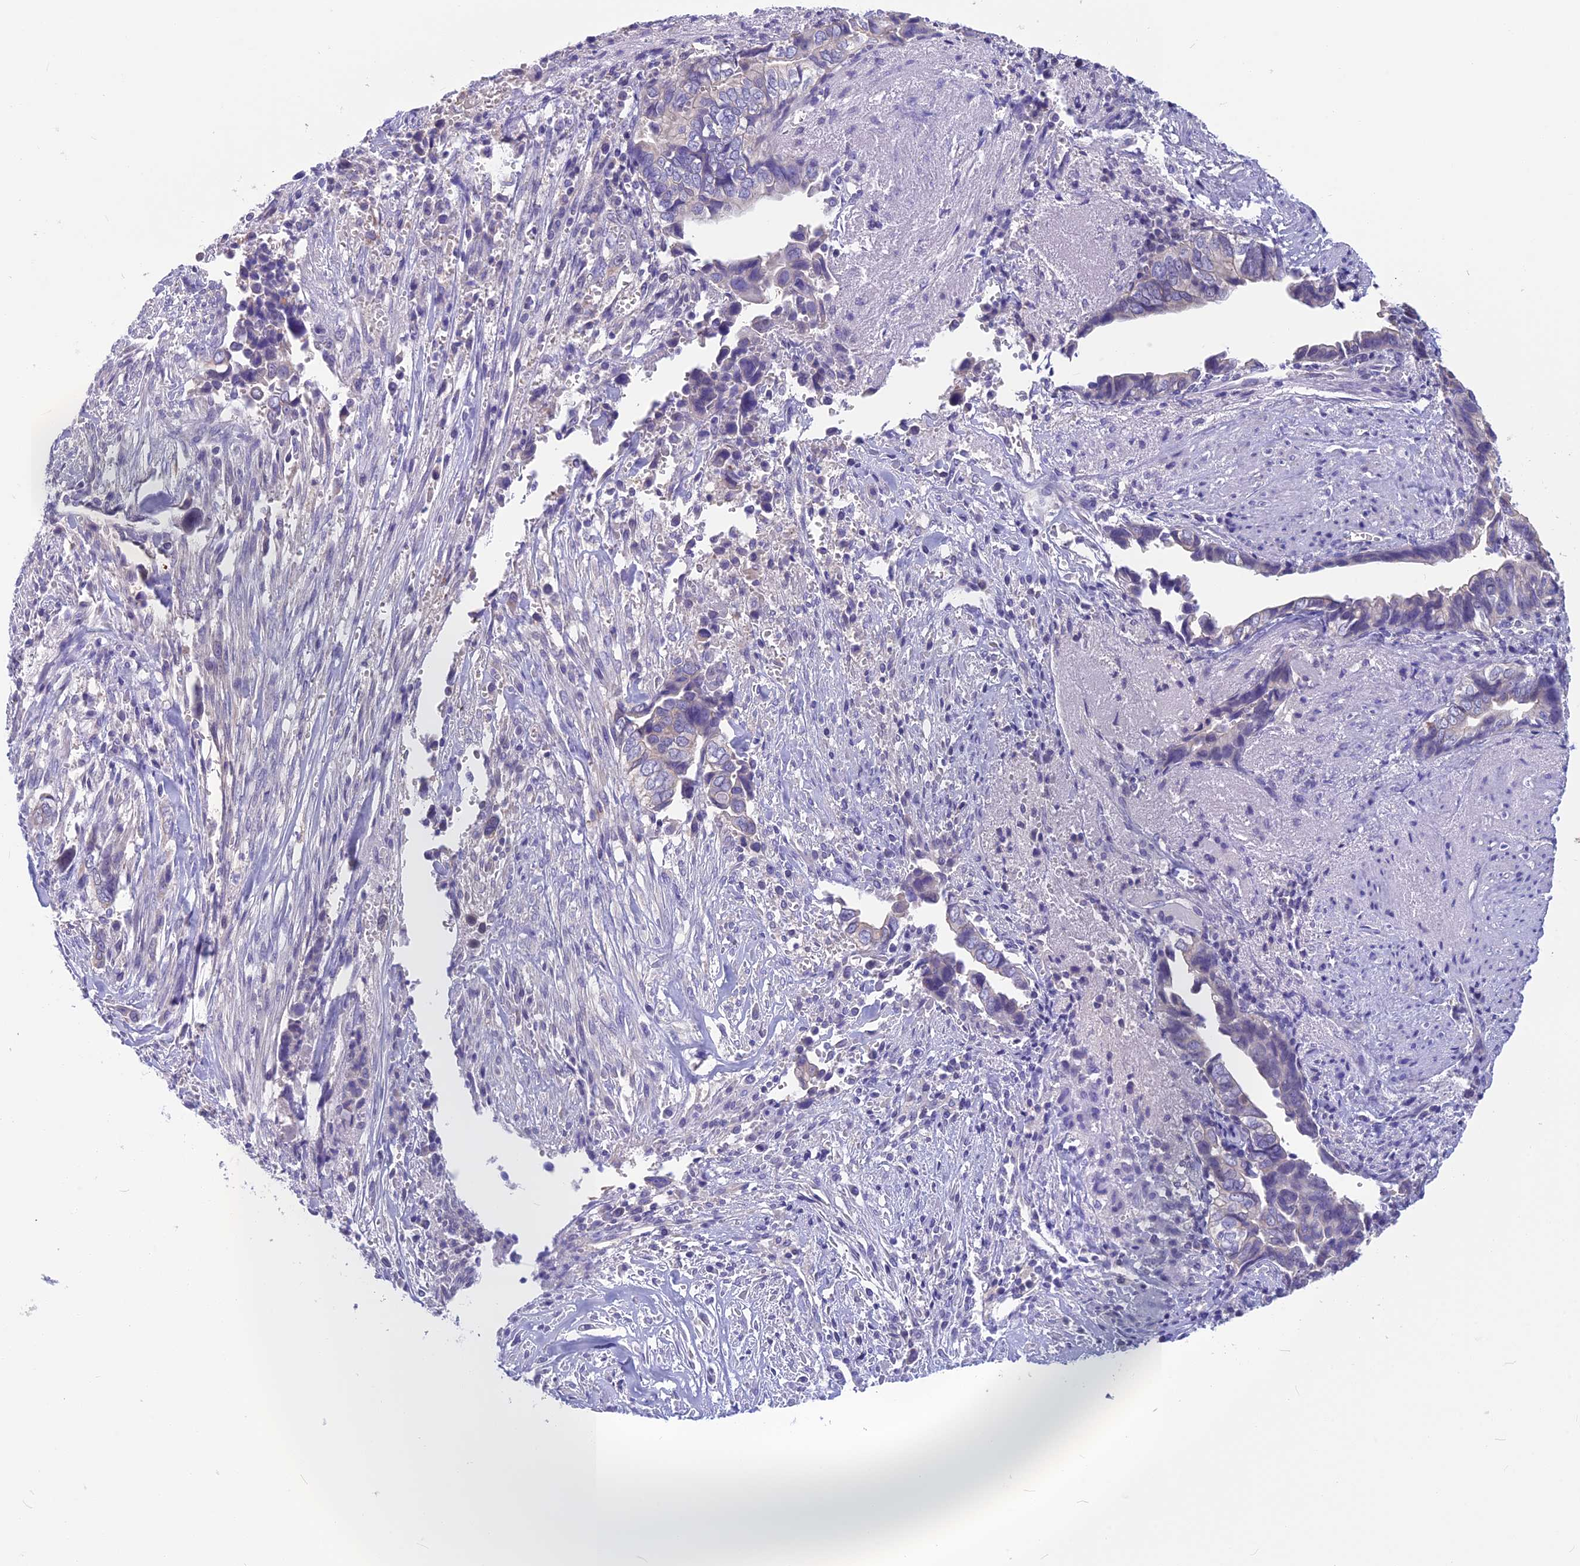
{"staining": {"intensity": "negative", "quantity": "none", "location": "none"}, "tissue": "liver cancer", "cell_type": "Tumor cells", "image_type": "cancer", "snomed": [{"axis": "morphology", "description": "Cholangiocarcinoma"}, {"axis": "topography", "description": "Liver"}], "caption": "This is an immunohistochemistry (IHC) image of human liver cholangiocarcinoma. There is no expression in tumor cells.", "gene": "SNAP91", "patient": {"sex": "female", "age": 79}}